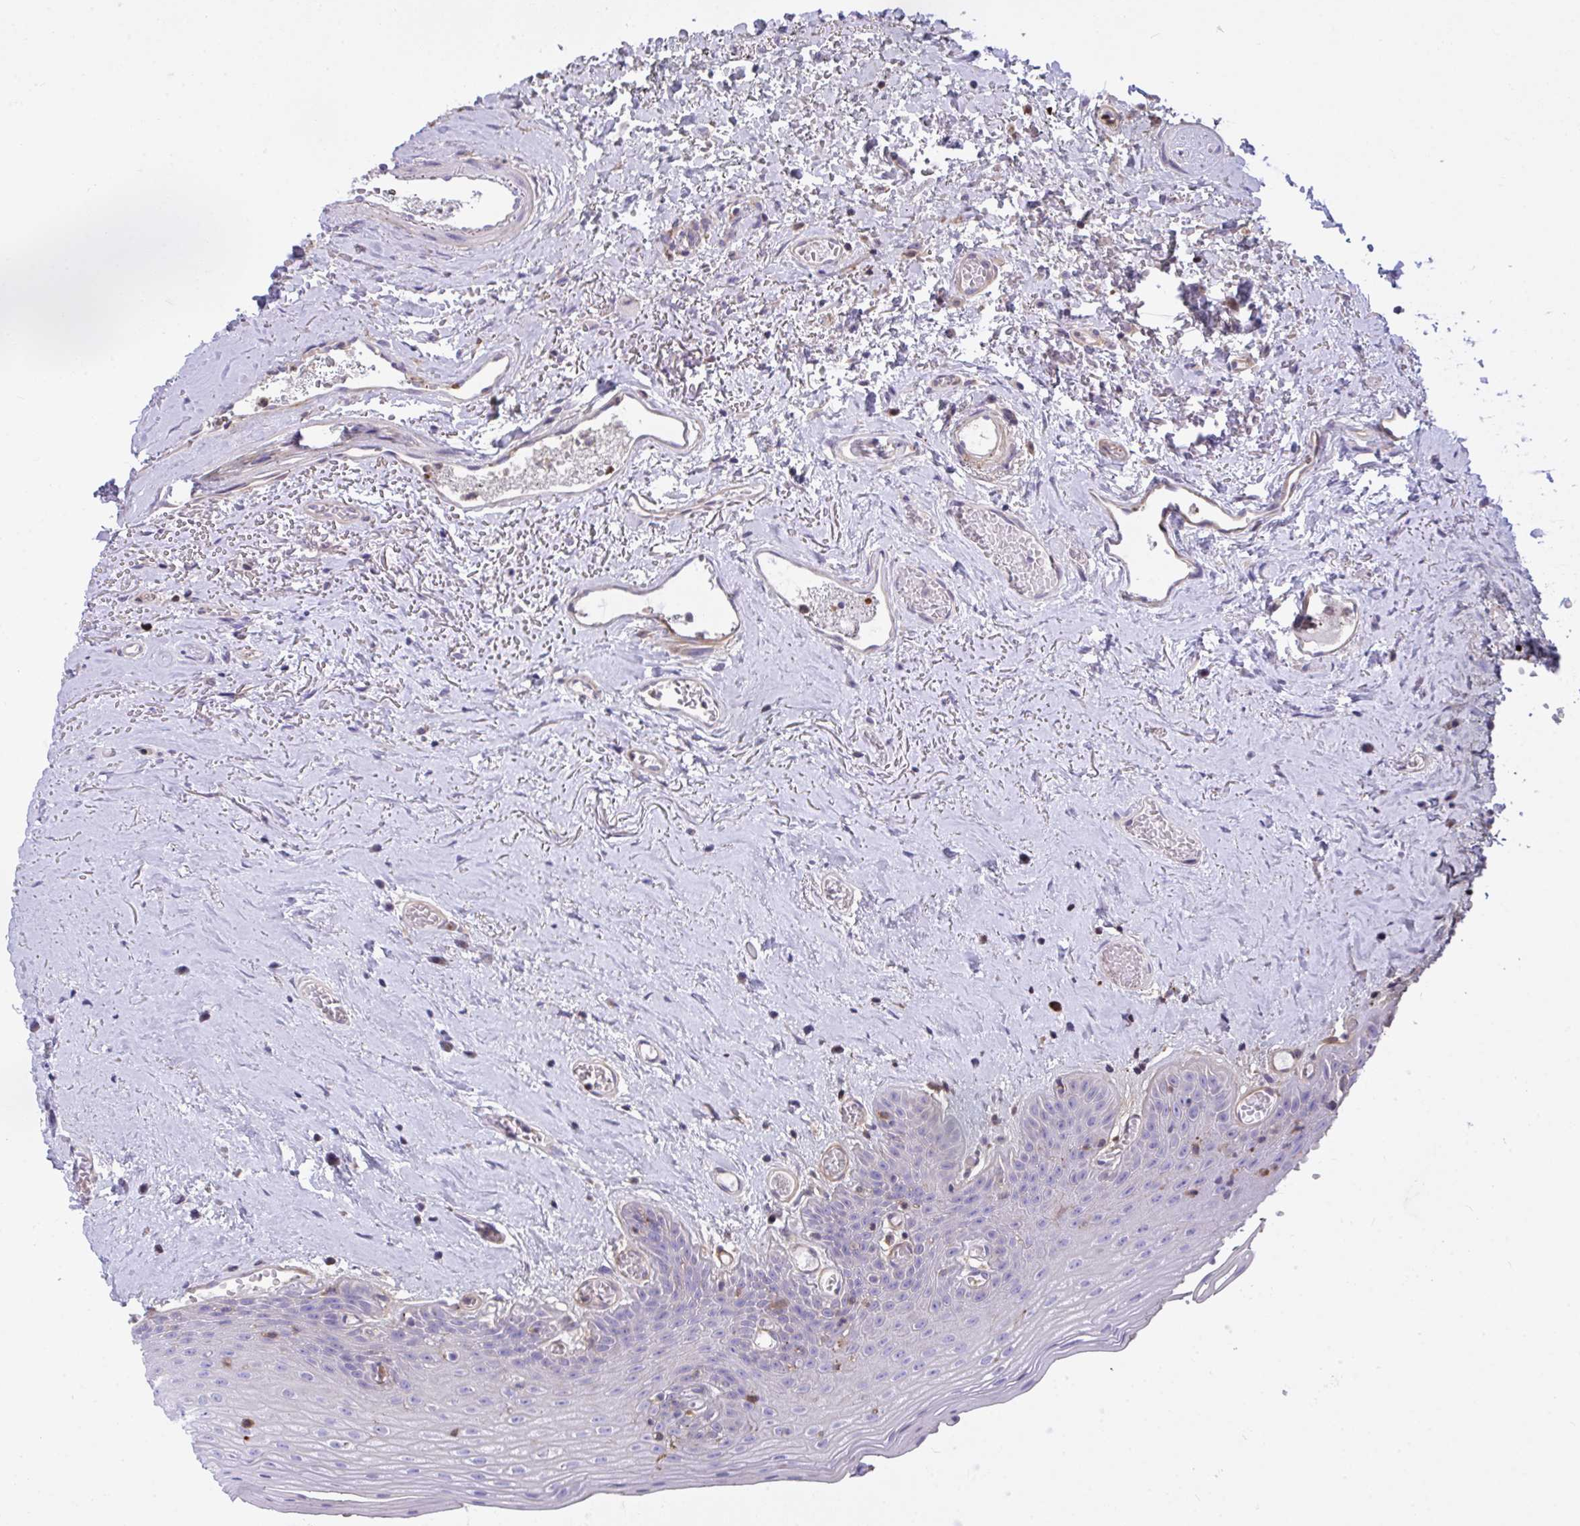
{"staining": {"intensity": "negative", "quantity": "none", "location": "none"}, "tissue": "oral mucosa", "cell_type": "Squamous epithelial cells", "image_type": "normal", "snomed": [{"axis": "morphology", "description": "Normal tissue, NOS"}, {"axis": "morphology", "description": "Squamous cell carcinoma, NOS"}, {"axis": "topography", "description": "Oral tissue"}, {"axis": "topography", "description": "Peripheral nerve tissue"}, {"axis": "topography", "description": "Head-Neck"}], "caption": "An immunohistochemistry histopathology image of unremarkable oral mucosa is shown. There is no staining in squamous epithelial cells of oral mucosa.", "gene": "AP5M1", "patient": {"sex": "female", "age": 59}}